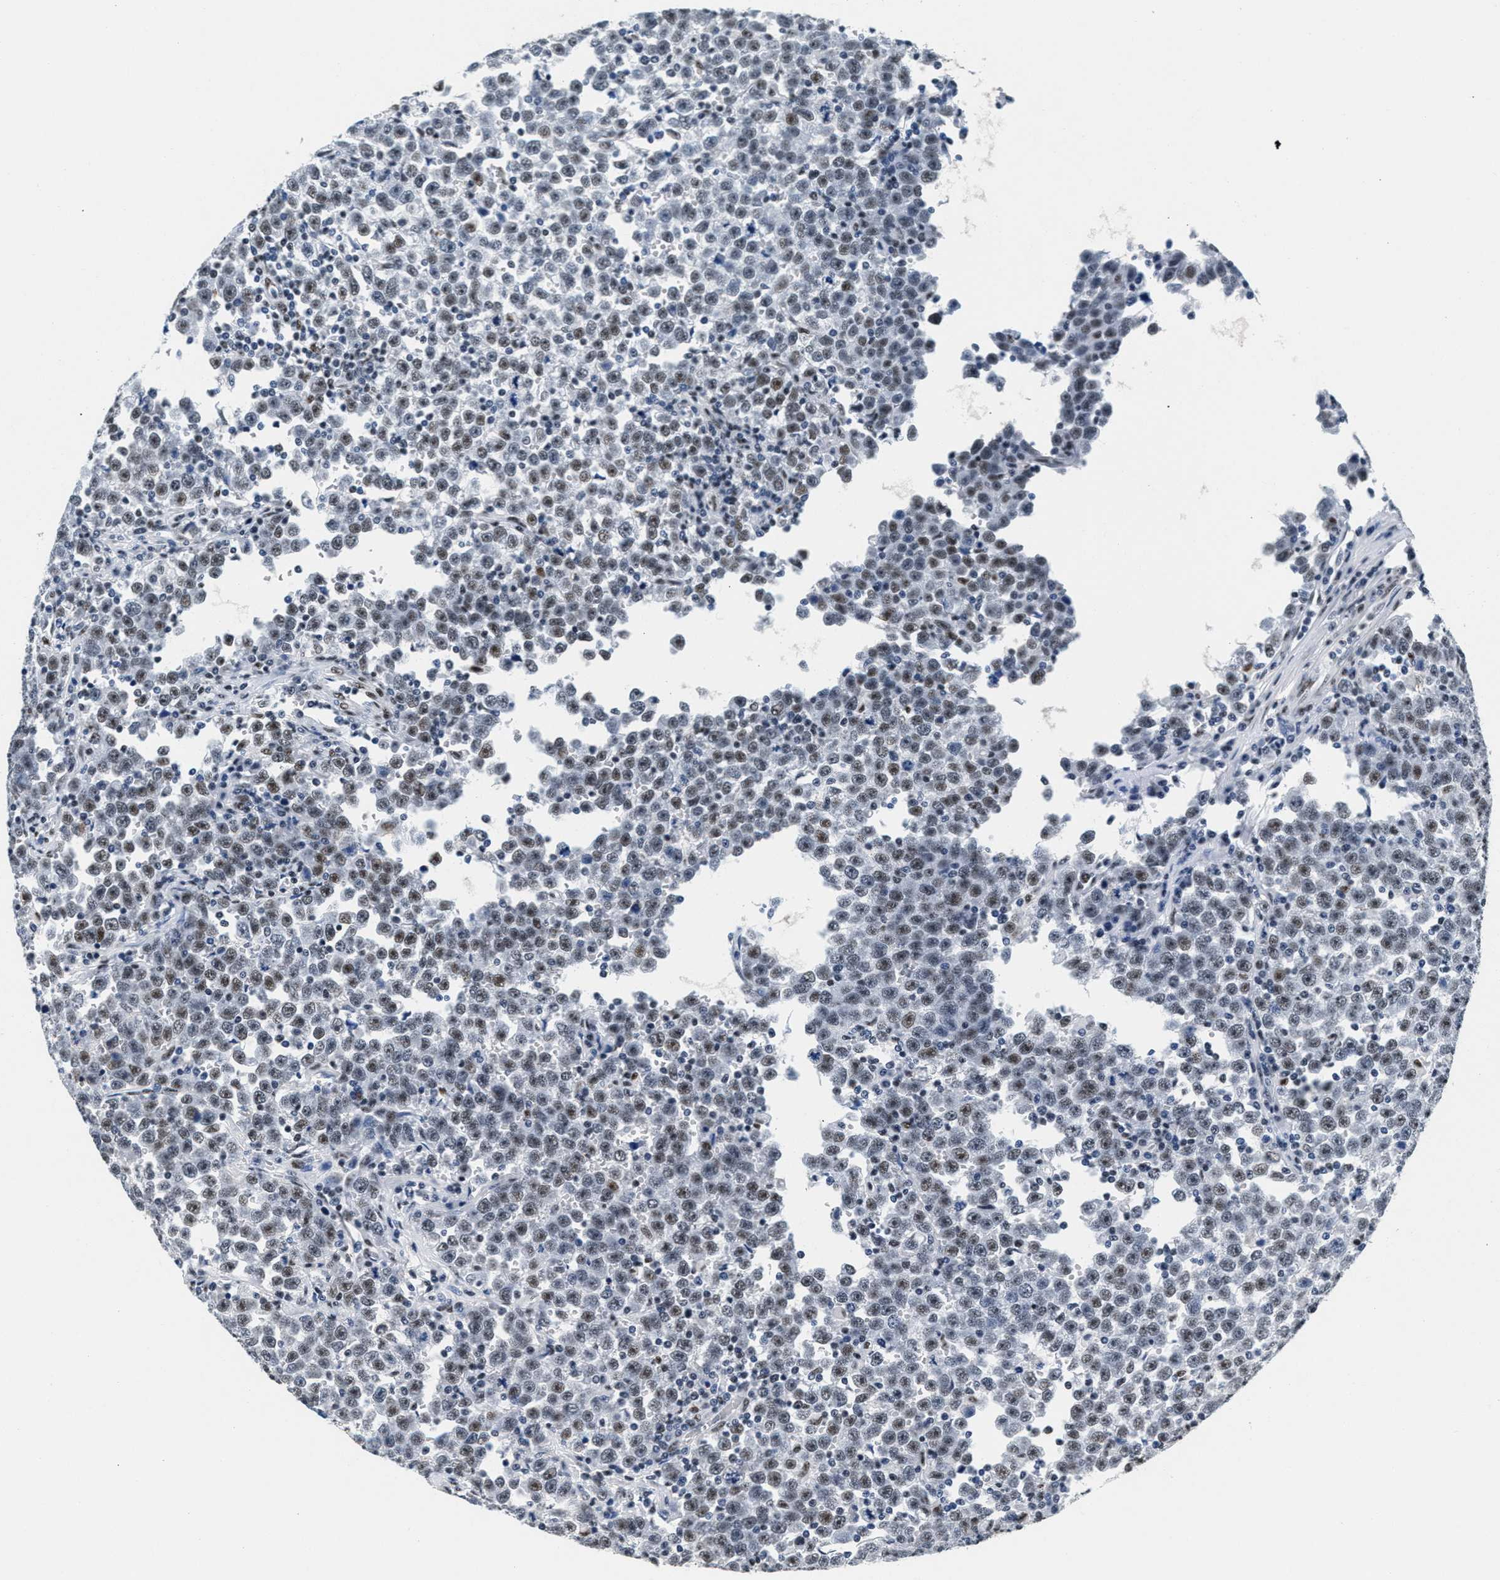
{"staining": {"intensity": "moderate", "quantity": "25%-75%", "location": "nuclear"}, "tissue": "testis cancer", "cell_type": "Tumor cells", "image_type": "cancer", "snomed": [{"axis": "morphology", "description": "Seminoma, NOS"}, {"axis": "topography", "description": "Testis"}], "caption": "DAB (3,3'-diaminobenzidine) immunohistochemical staining of seminoma (testis) demonstrates moderate nuclear protein expression in approximately 25%-75% of tumor cells.", "gene": "RAD50", "patient": {"sex": "male", "age": 43}}